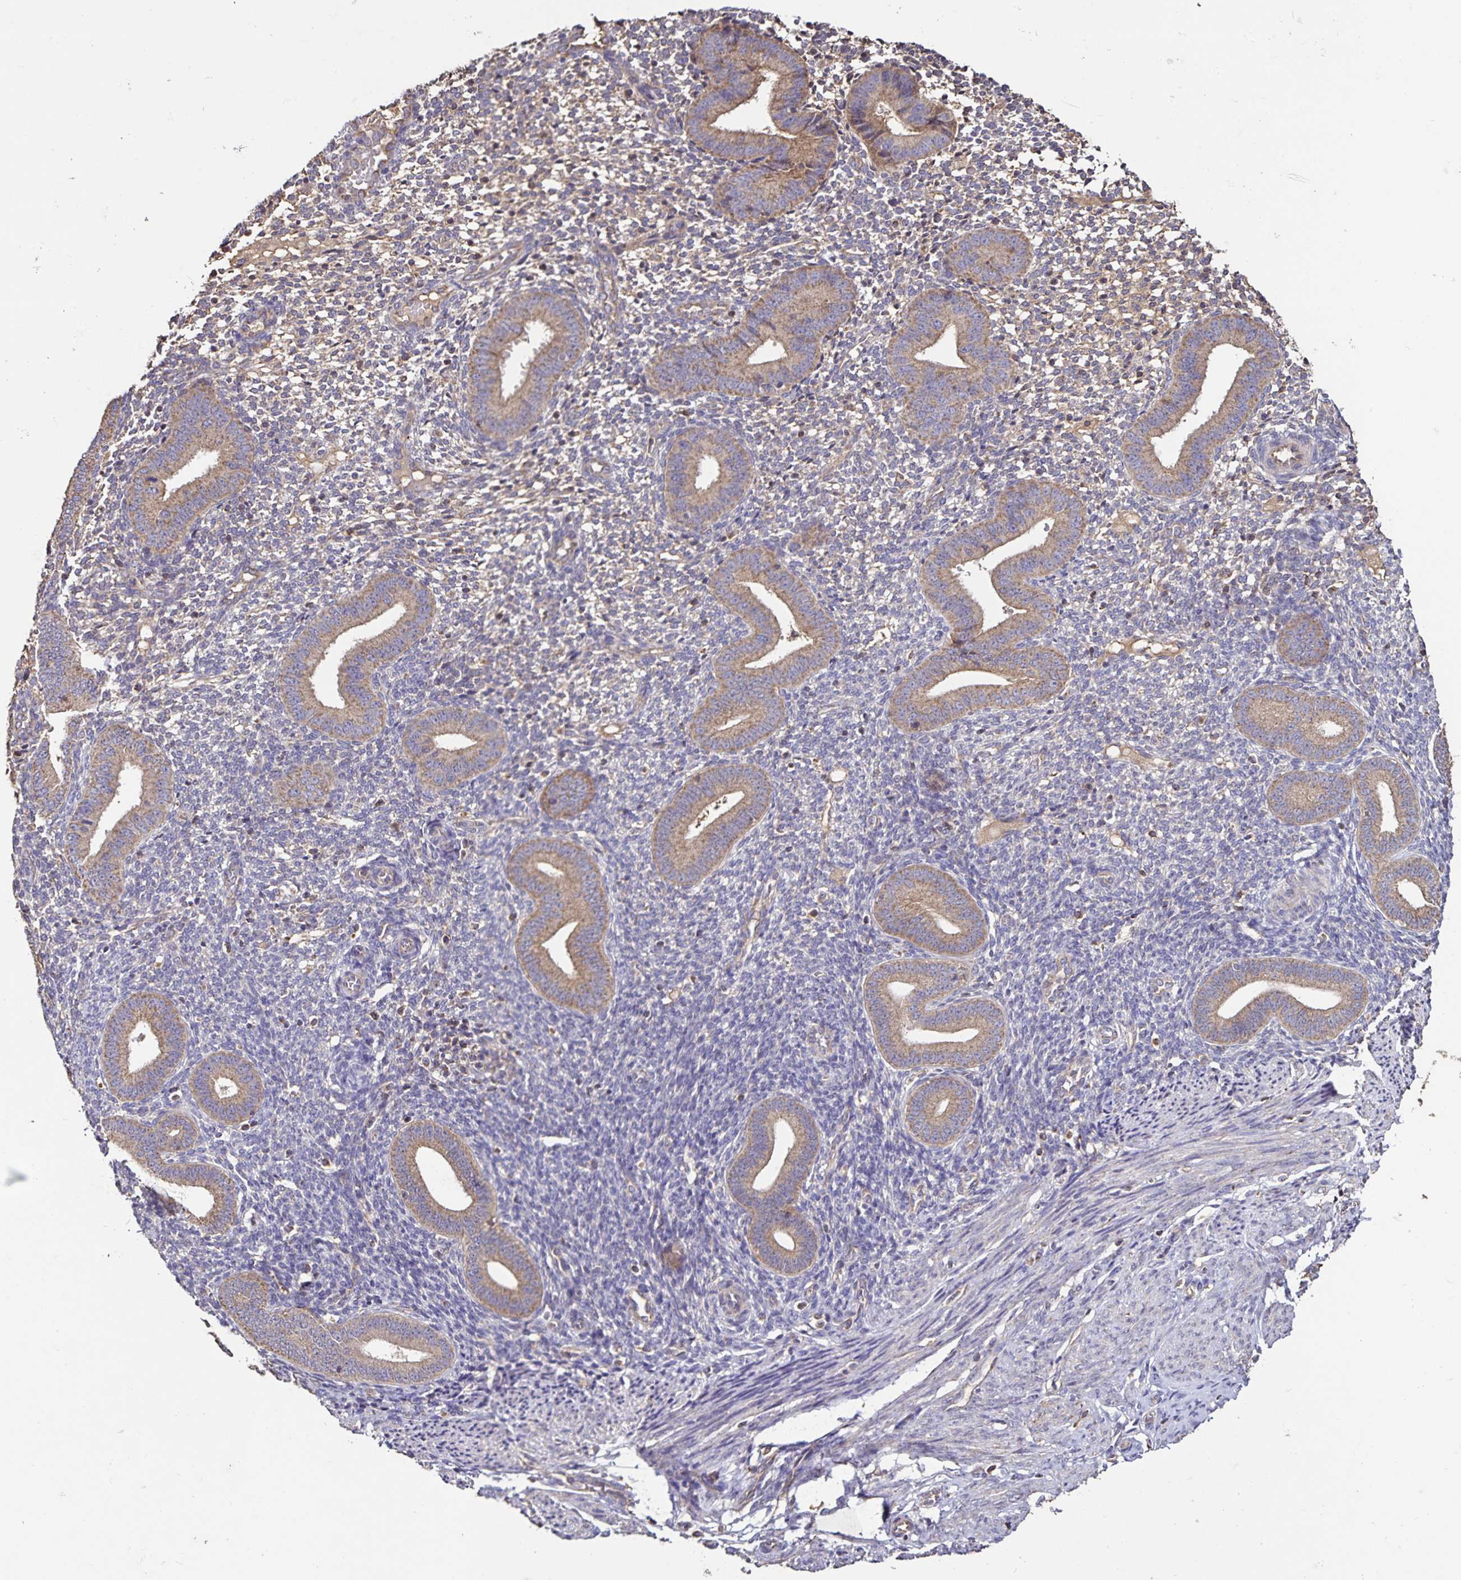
{"staining": {"intensity": "weak", "quantity": "25%-75%", "location": "cytoplasmic/membranous"}, "tissue": "endometrium", "cell_type": "Cells in endometrial stroma", "image_type": "normal", "snomed": [{"axis": "morphology", "description": "Normal tissue, NOS"}, {"axis": "topography", "description": "Endometrium"}], "caption": "This image reveals immunohistochemistry (IHC) staining of benign endometrium, with low weak cytoplasmic/membranous staining in about 25%-75% of cells in endometrial stroma.", "gene": "MAN1A1", "patient": {"sex": "female", "age": 40}}